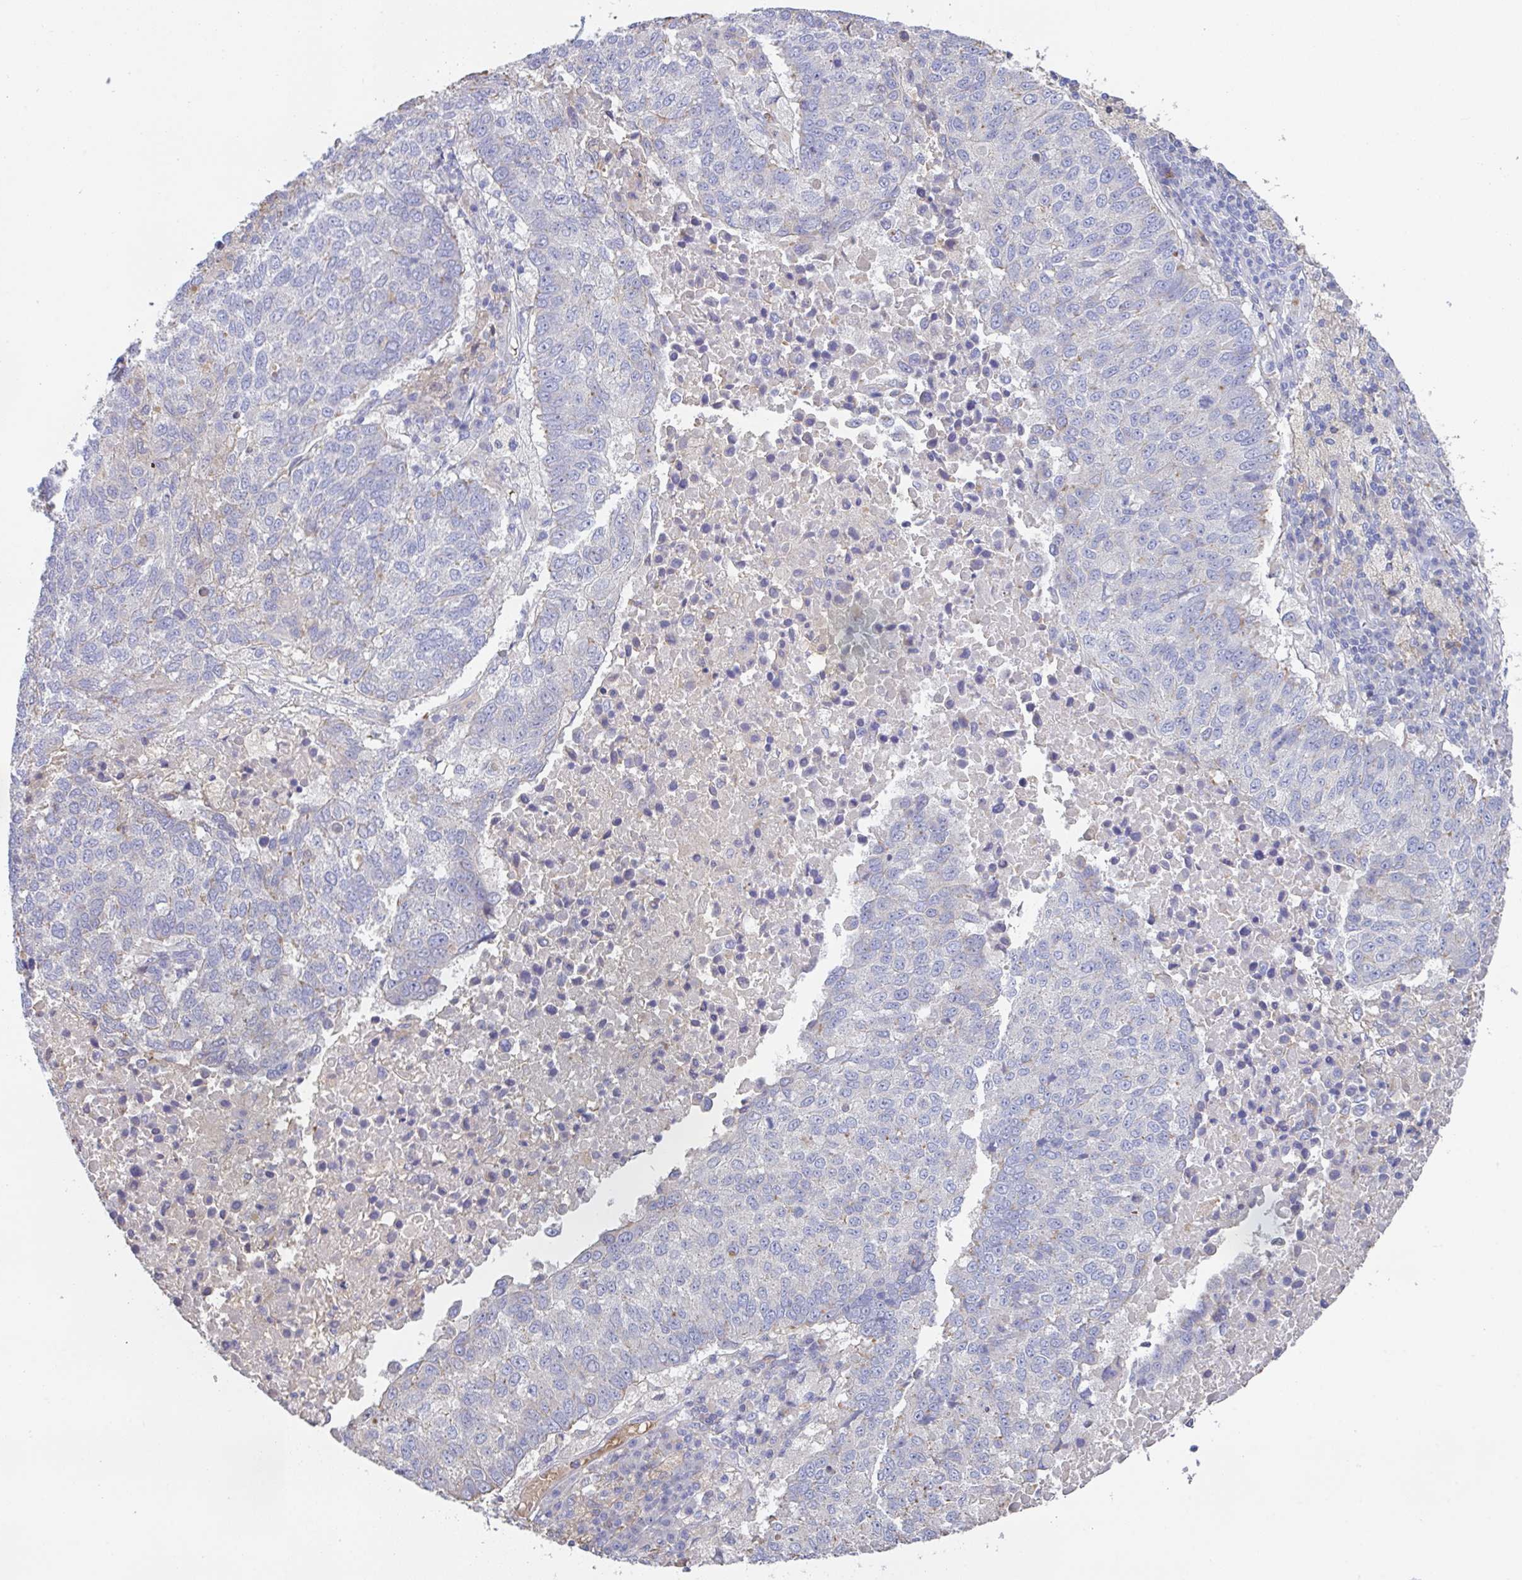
{"staining": {"intensity": "negative", "quantity": "none", "location": "none"}, "tissue": "lung cancer", "cell_type": "Tumor cells", "image_type": "cancer", "snomed": [{"axis": "morphology", "description": "Squamous cell carcinoma, NOS"}, {"axis": "topography", "description": "Lung"}], "caption": "Micrograph shows no protein staining in tumor cells of lung cancer tissue.", "gene": "TFAP2C", "patient": {"sex": "male", "age": 73}}